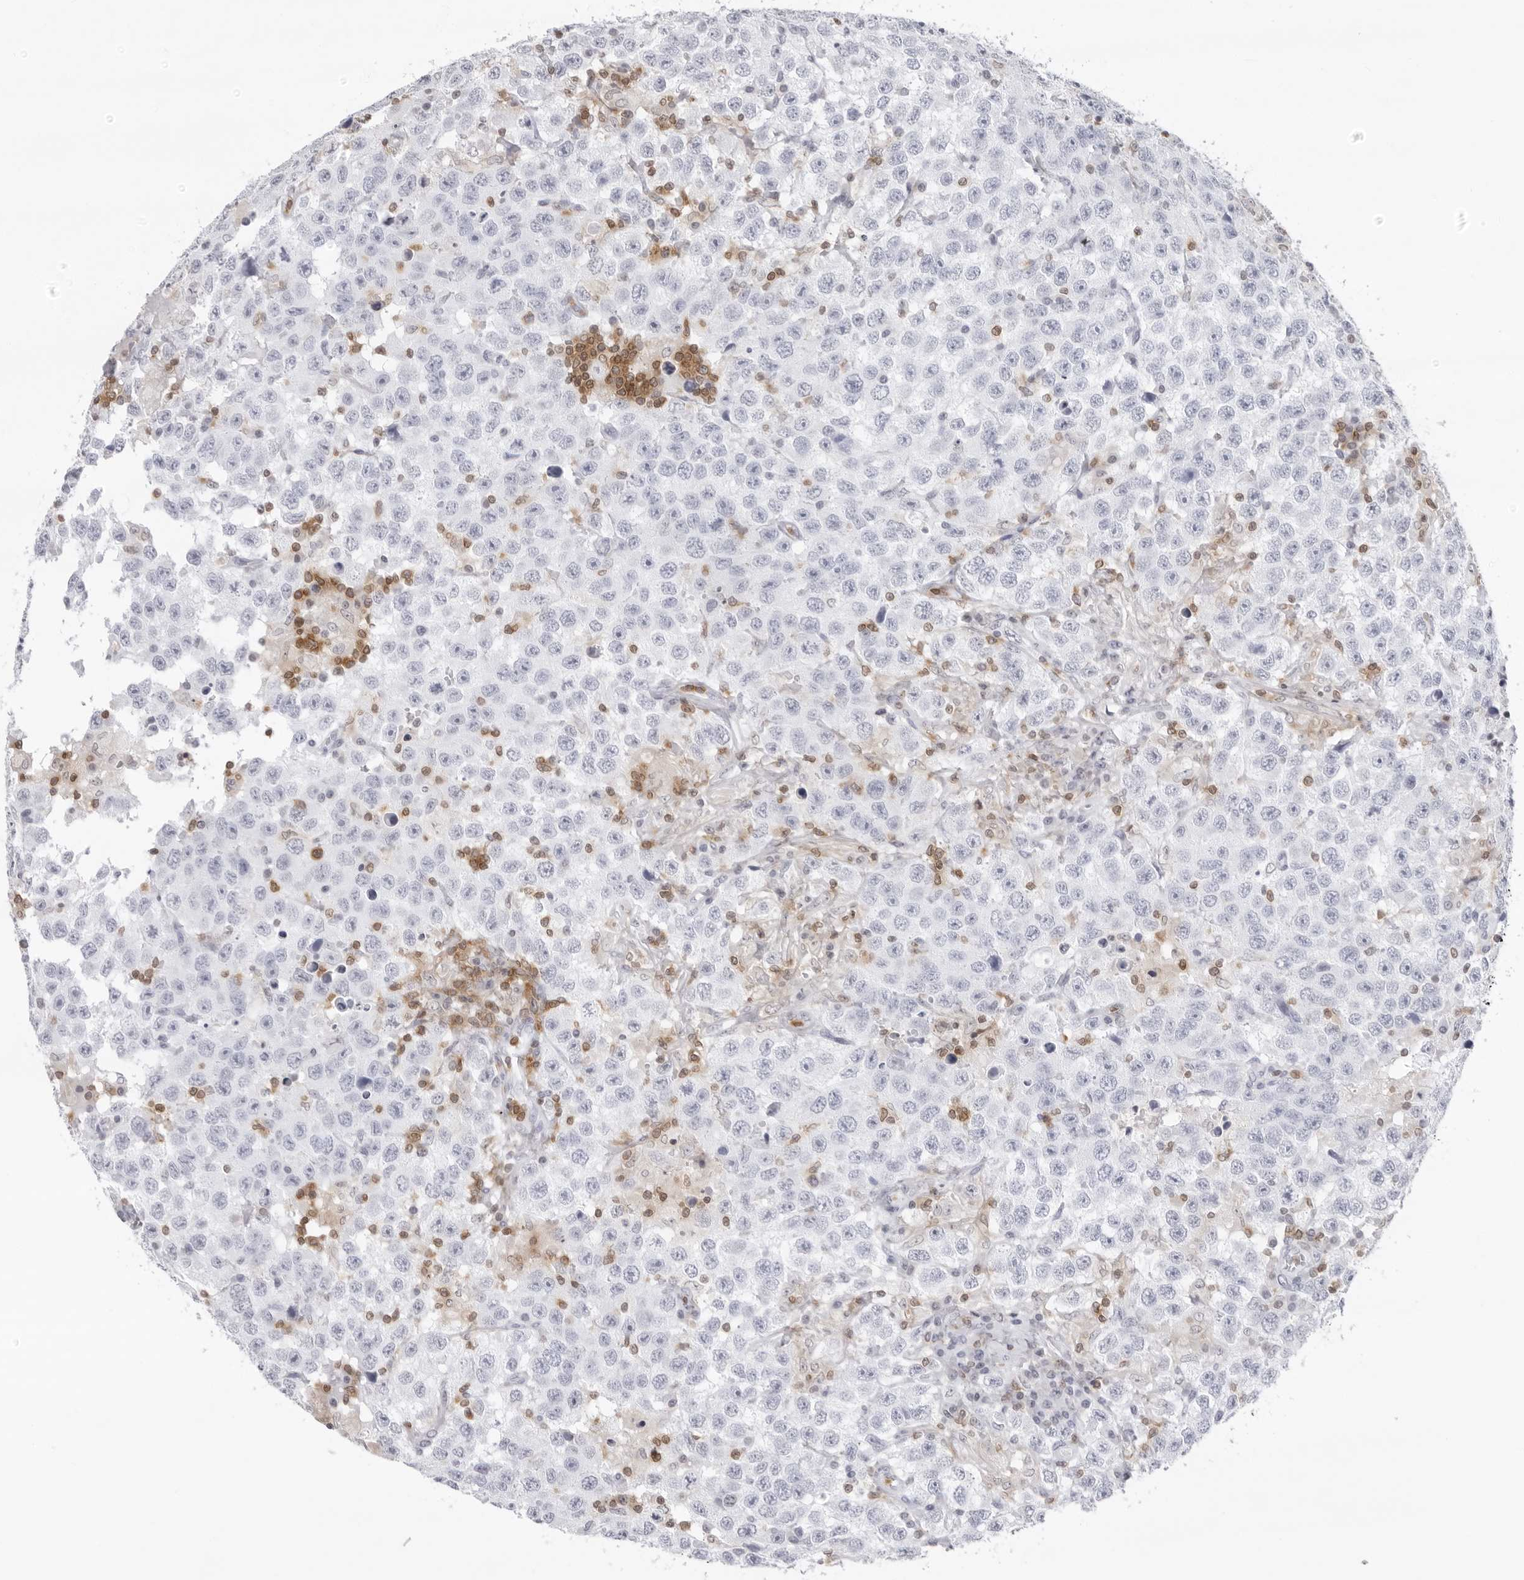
{"staining": {"intensity": "negative", "quantity": "none", "location": "none"}, "tissue": "testis cancer", "cell_type": "Tumor cells", "image_type": "cancer", "snomed": [{"axis": "morphology", "description": "Seminoma, NOS"}, {"axis": "topography", "description": "Testis"}], "caption": "Immunohistochemical staining of human testis seminoma displays no significant staining in tumor cells.", "gene": "FMNL1", "patient": {"sex": "male", "age": 41}}